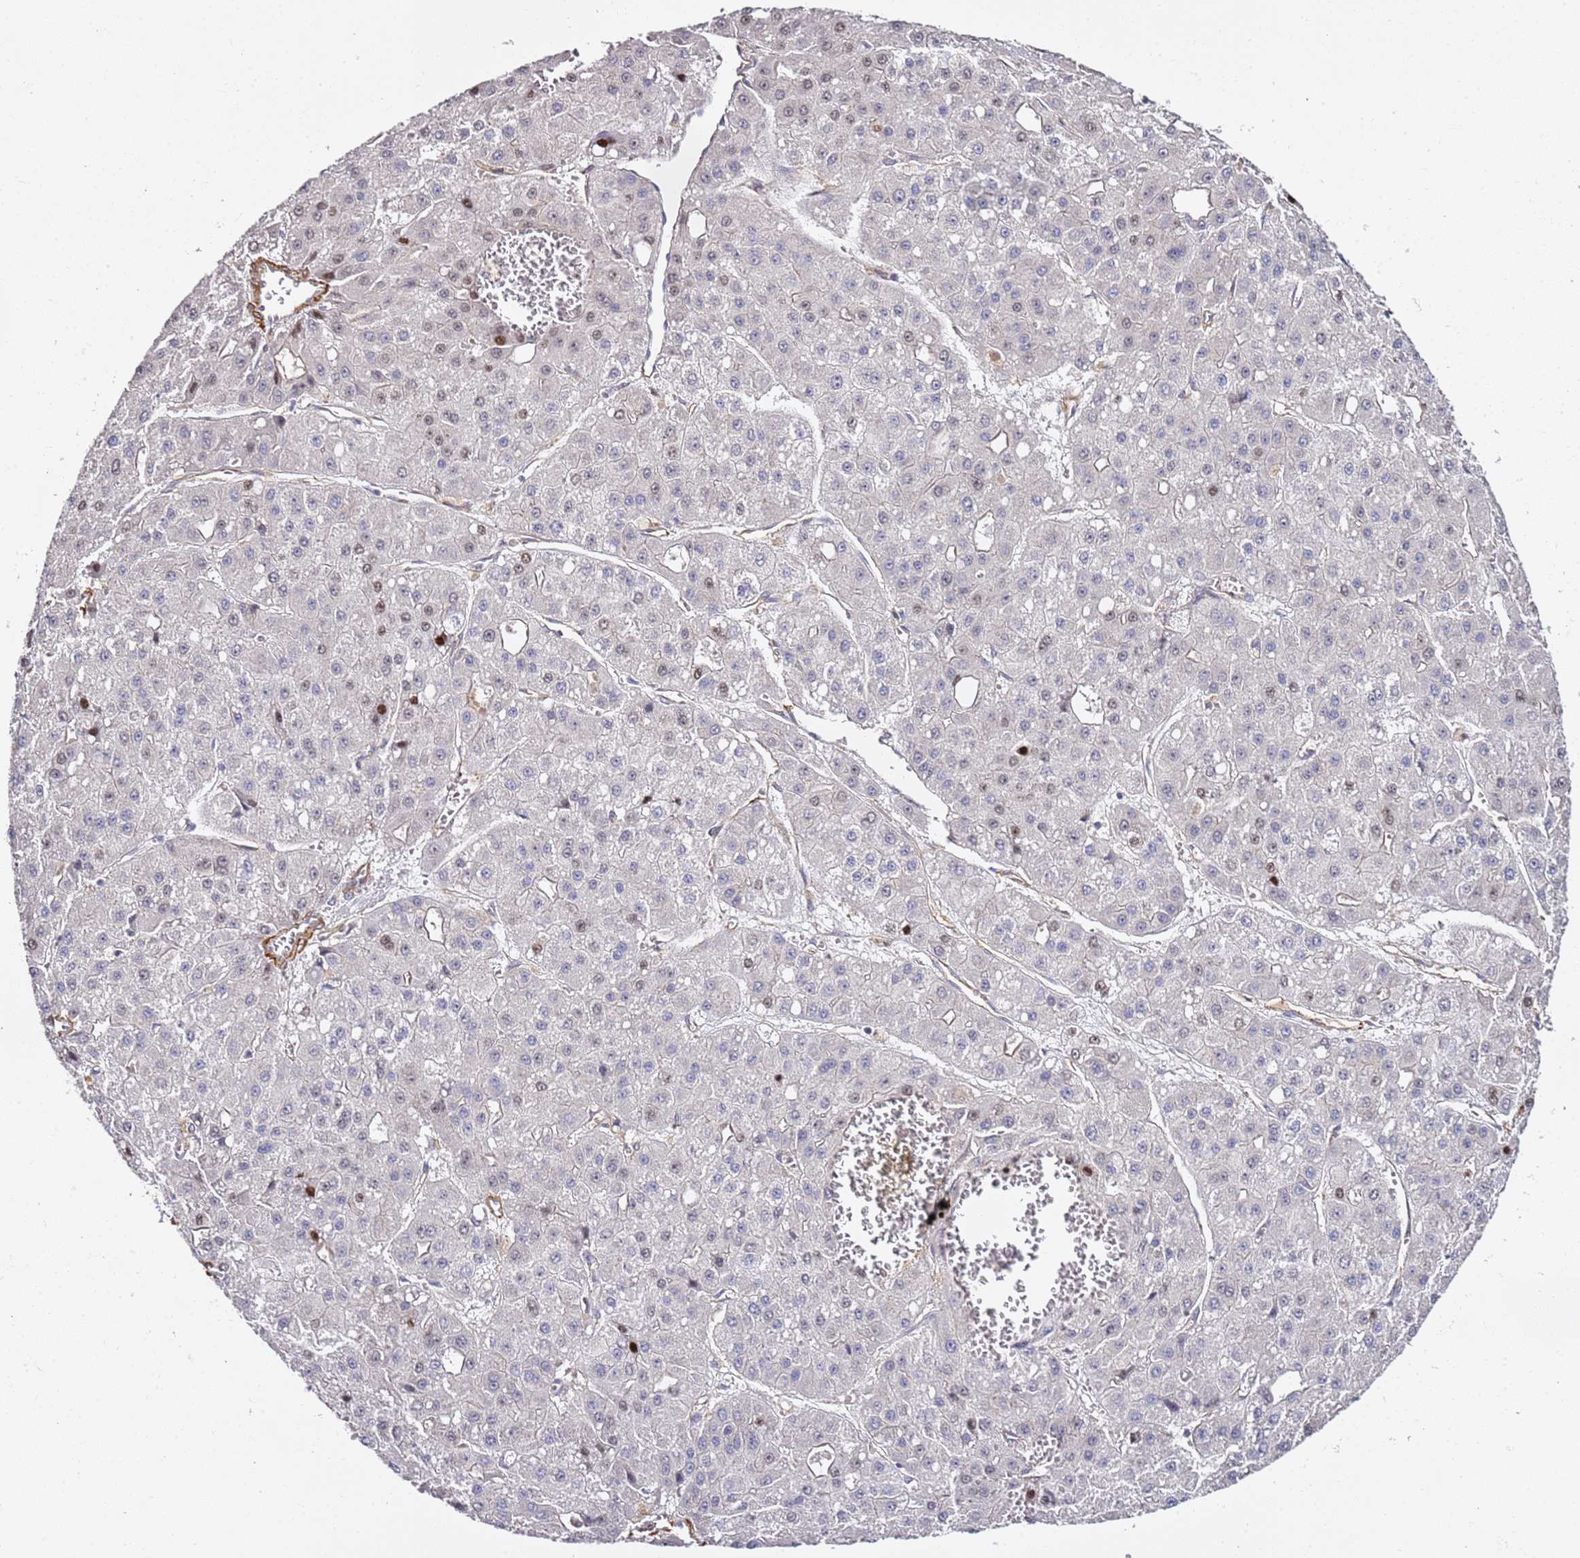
{"staining": {"intensity": "moderate", "quantity": "25%-75%", "location": "nuclear"}, "tissue": "liver cancer", "cell_type": "Tumor cells", "image_type": "cancer", "snomed": [{"axis": "morphology", "description": "Carcinoma, Hepatocellular, NOS"}, {"axis": "topography", "description": "Liver"}], "caption": "An image of liver hepatocellular carcinoma stained for a protein shows moderate nuclear brown staining in tumor cells. The staining was performed using DAB to visualize the protein expression in brown, while the nuclei were stained in blue with hematoxylin (Magnification: 20x).", "gene": "EPS8L1", "patient": {"sex": "male", "age": 47}}